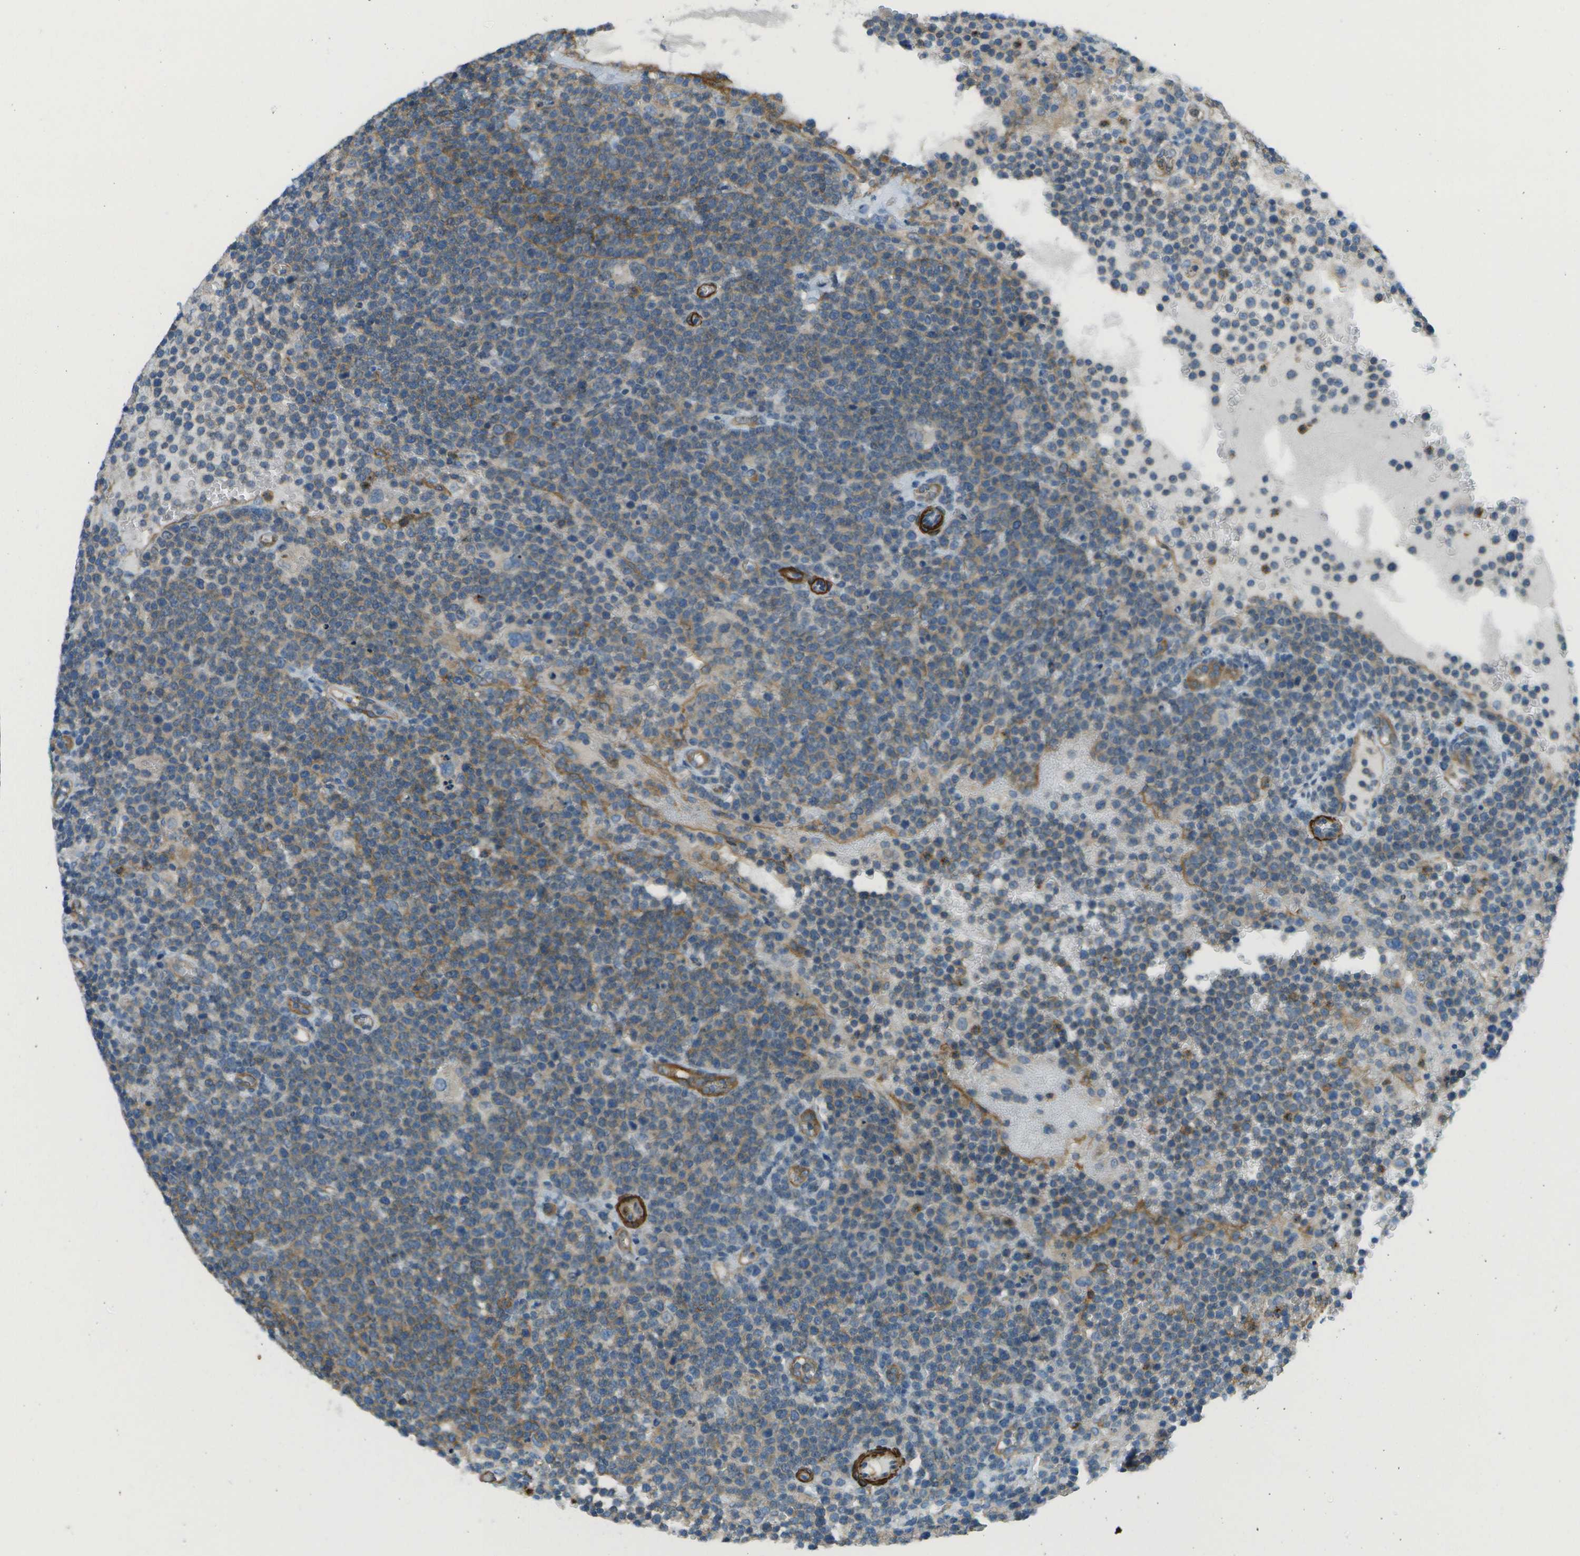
{"staining": {"intensity": "weak", "quantity": "25%-75%", "location": "cytoplasmic/membranous"}, "tissue": "lymphoma", "cell_type": "Tumor cells", "image_type": "cancer", "snomed": [{"axis": "morphology", "description": "Malignant lymphoma, non-Hodgkin's type, High grade"}, {"axis": "topography", "description": "Lymph node"}], "caption": "Protein expression analysis of high-grade malignant lymphoma, non-Hodgkin's type reveals weak cytoplasmic/membranous positivity in approximately 25%-75% of tumor cells. Immunohistochemistry stains the protein in brown and the nuclei are stained blue.", "gene": "MYH11", "patient": {"sex": "male", "age": 61}}